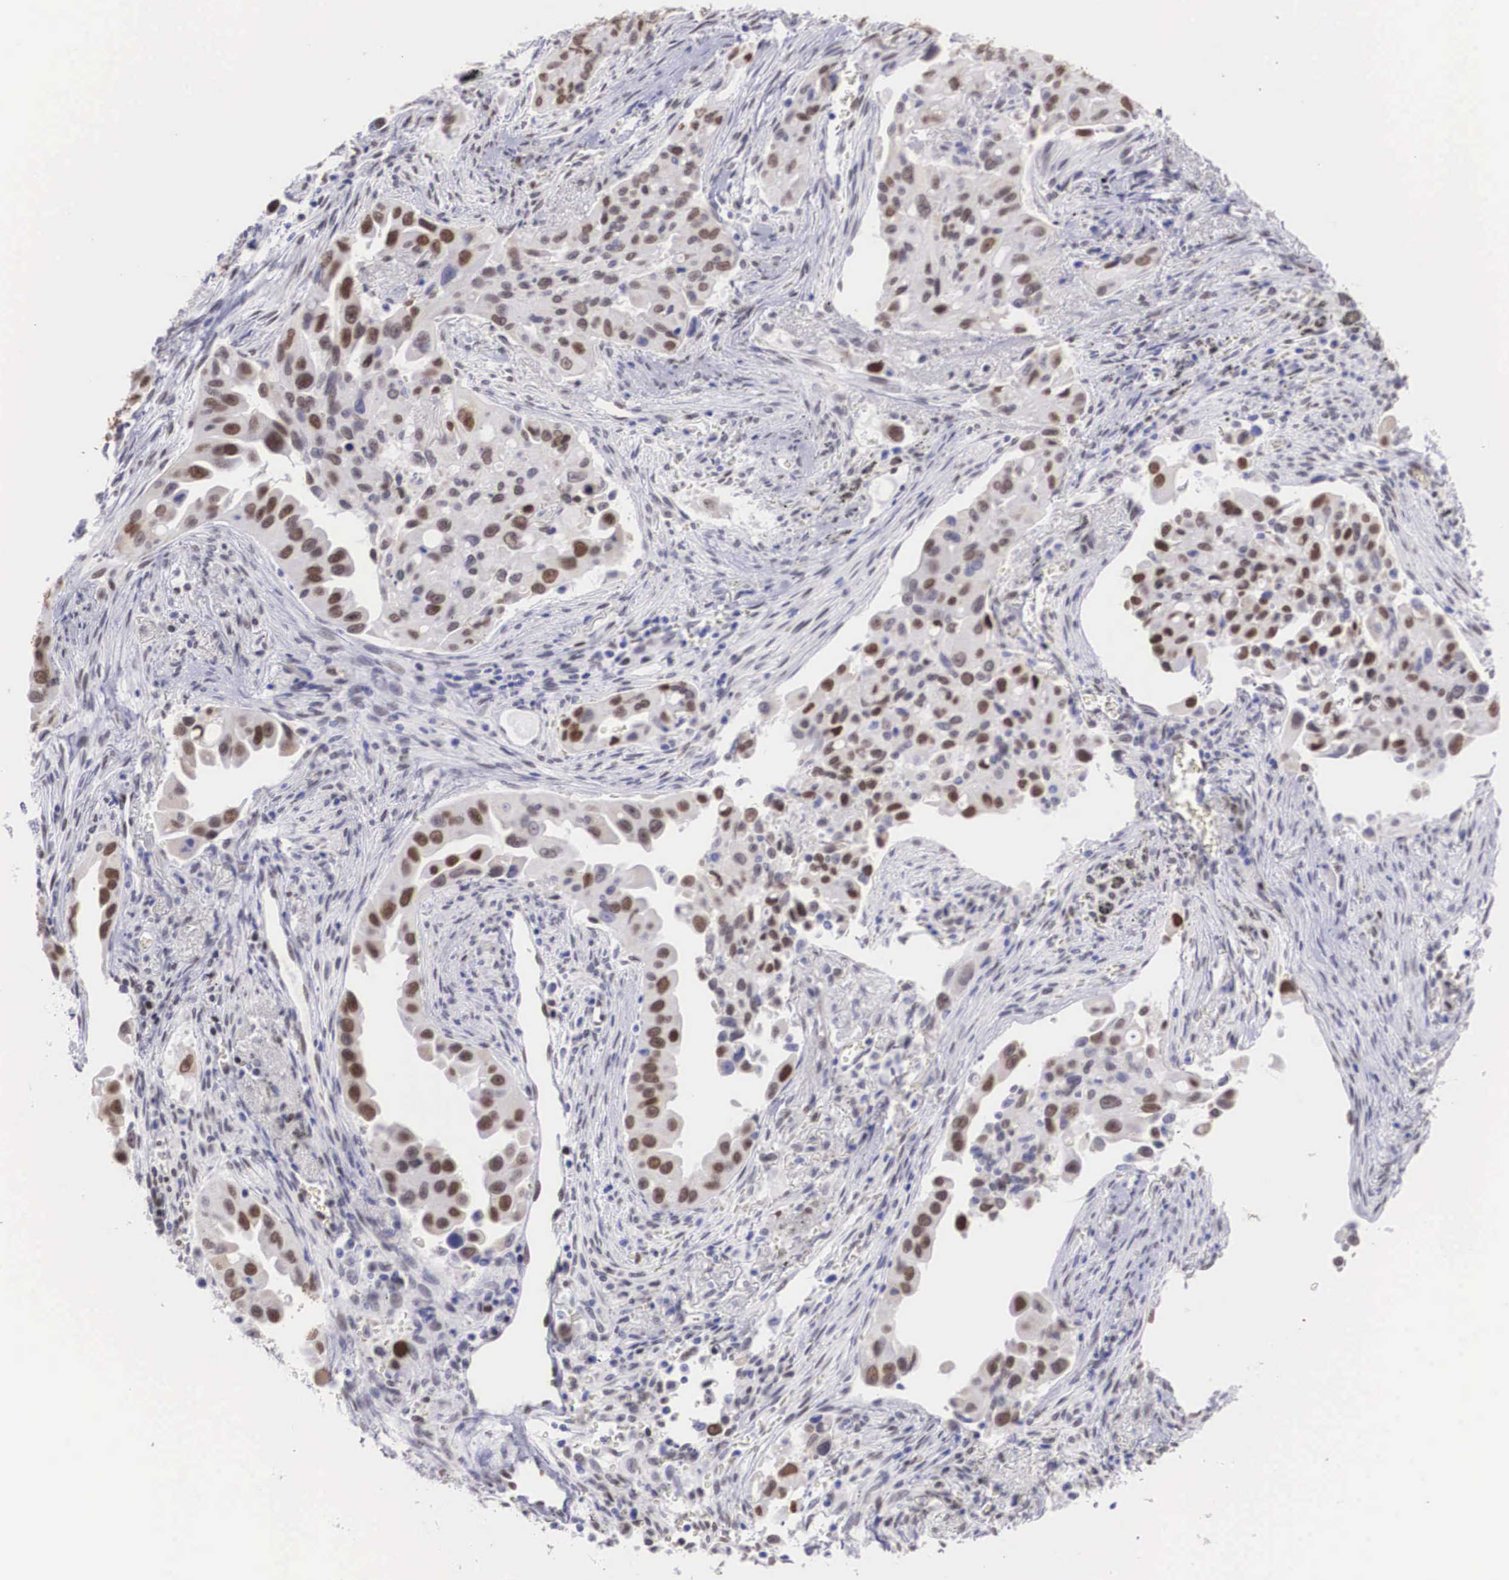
{"staining": {"intensity": "strong", "quantity": "25%-75%", "location": "nuclear"}, "tissue": "lung cancer", "cell_type": "Tumor cells", "image_type": "cancer", "snomed": [{"axis": "morphology", "description": "Adenocarcinoma, NOS"}, {"axis": "topography", "description": "Lung"}], "caption": "Lung adenocarcinoma stained with immunohistochemistry shows strong nuclear staining in about 25%-75% of tumor cells. (DAB IHC with brightfield microscopy, high magnification).", "gene": "HMGN5", "patient": {"sex": "male", "age": 68}}